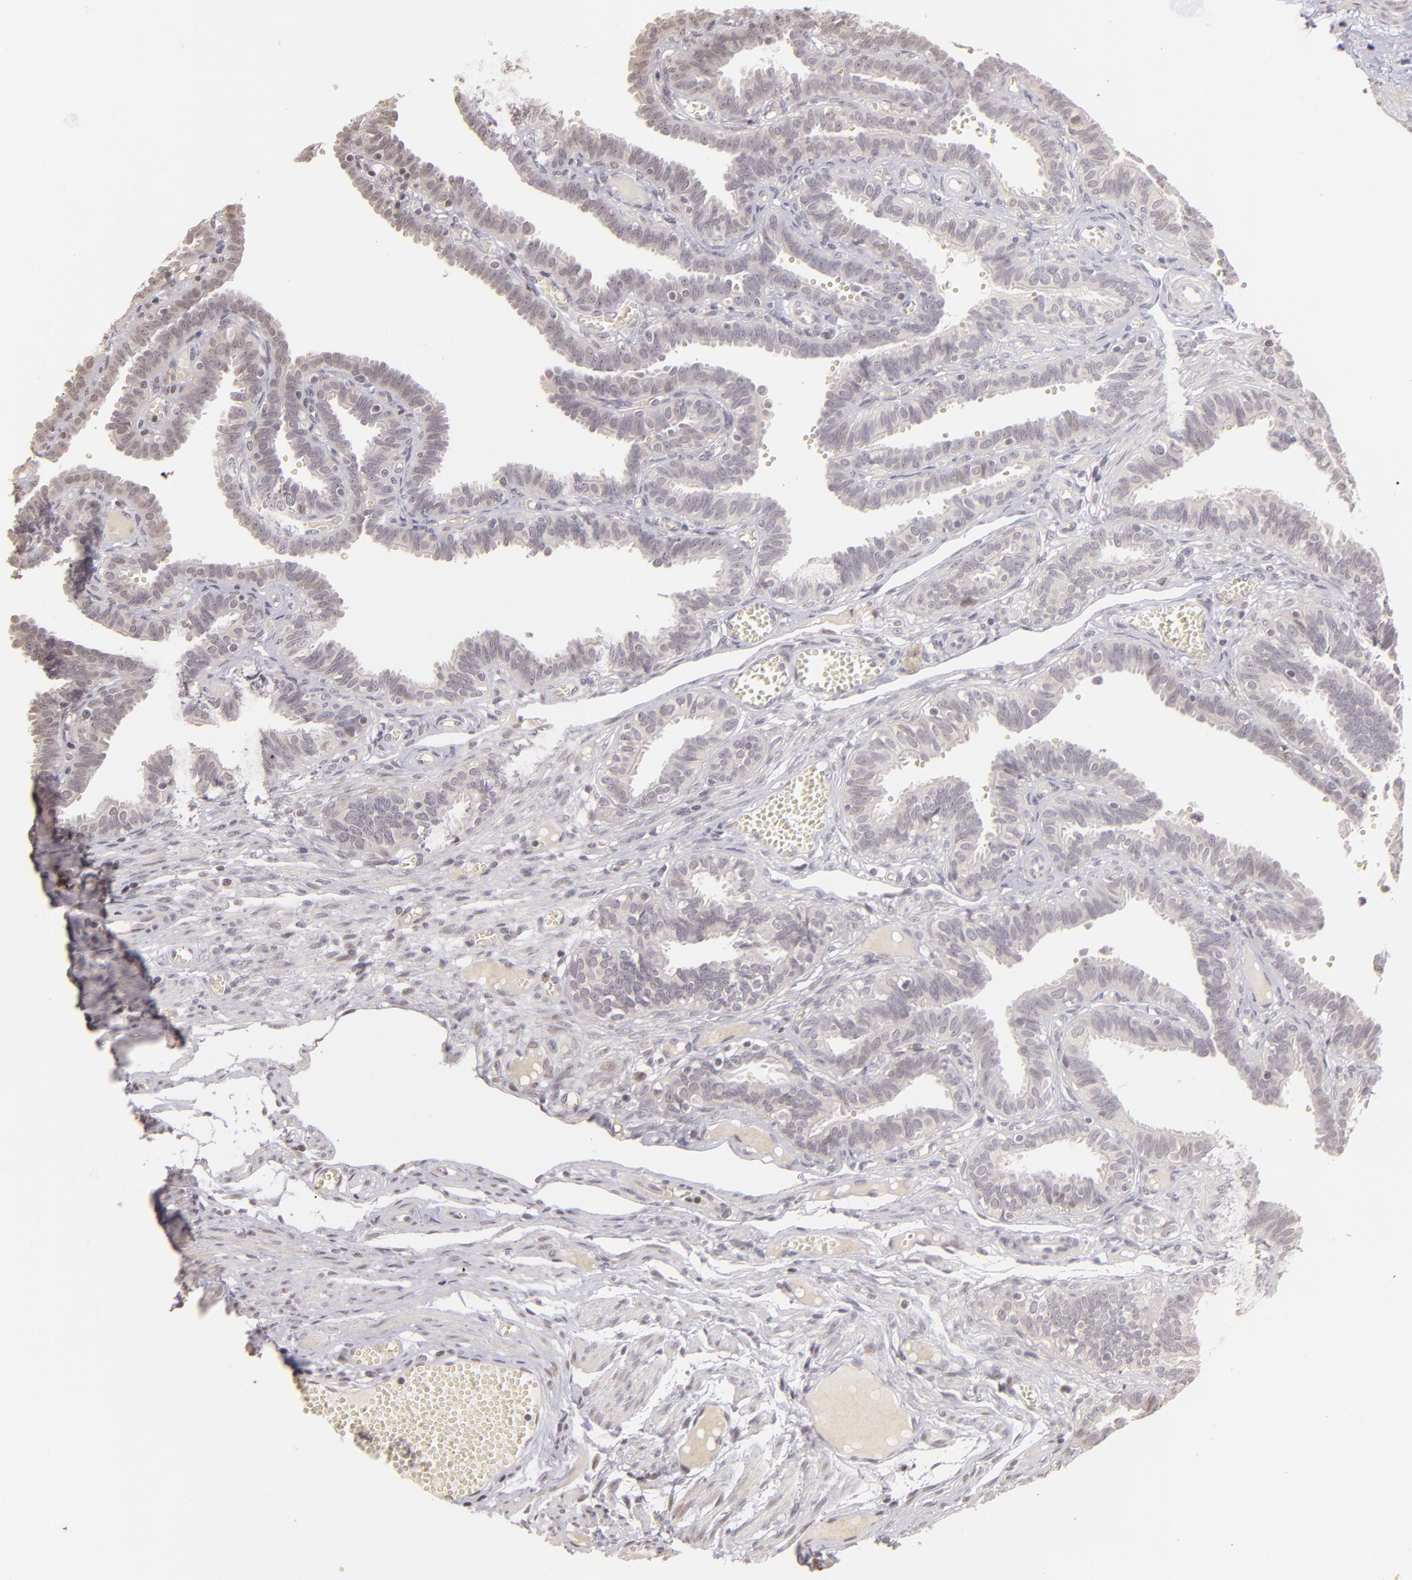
{"staining": {"intensity": "weak", "quantity": "25%-75%", "location": "nuclear"}, "tissue": "fallopian tube", "cell_type": "Glandular cells", "image_type": "normal", "snomed": [{"axis": "morphology", "description": "Normal tissue, NOS"}, {"axis": "topography", "description": "Fallopian tube"}], "caption": "This micrograph demonstrates IHC staining of unremarkable fallopian tube, with low weak nuclear staining in about 25%-75% of glandular cells.", "gene": "RARB", "patient": {"sex": "female", "age": 29}}